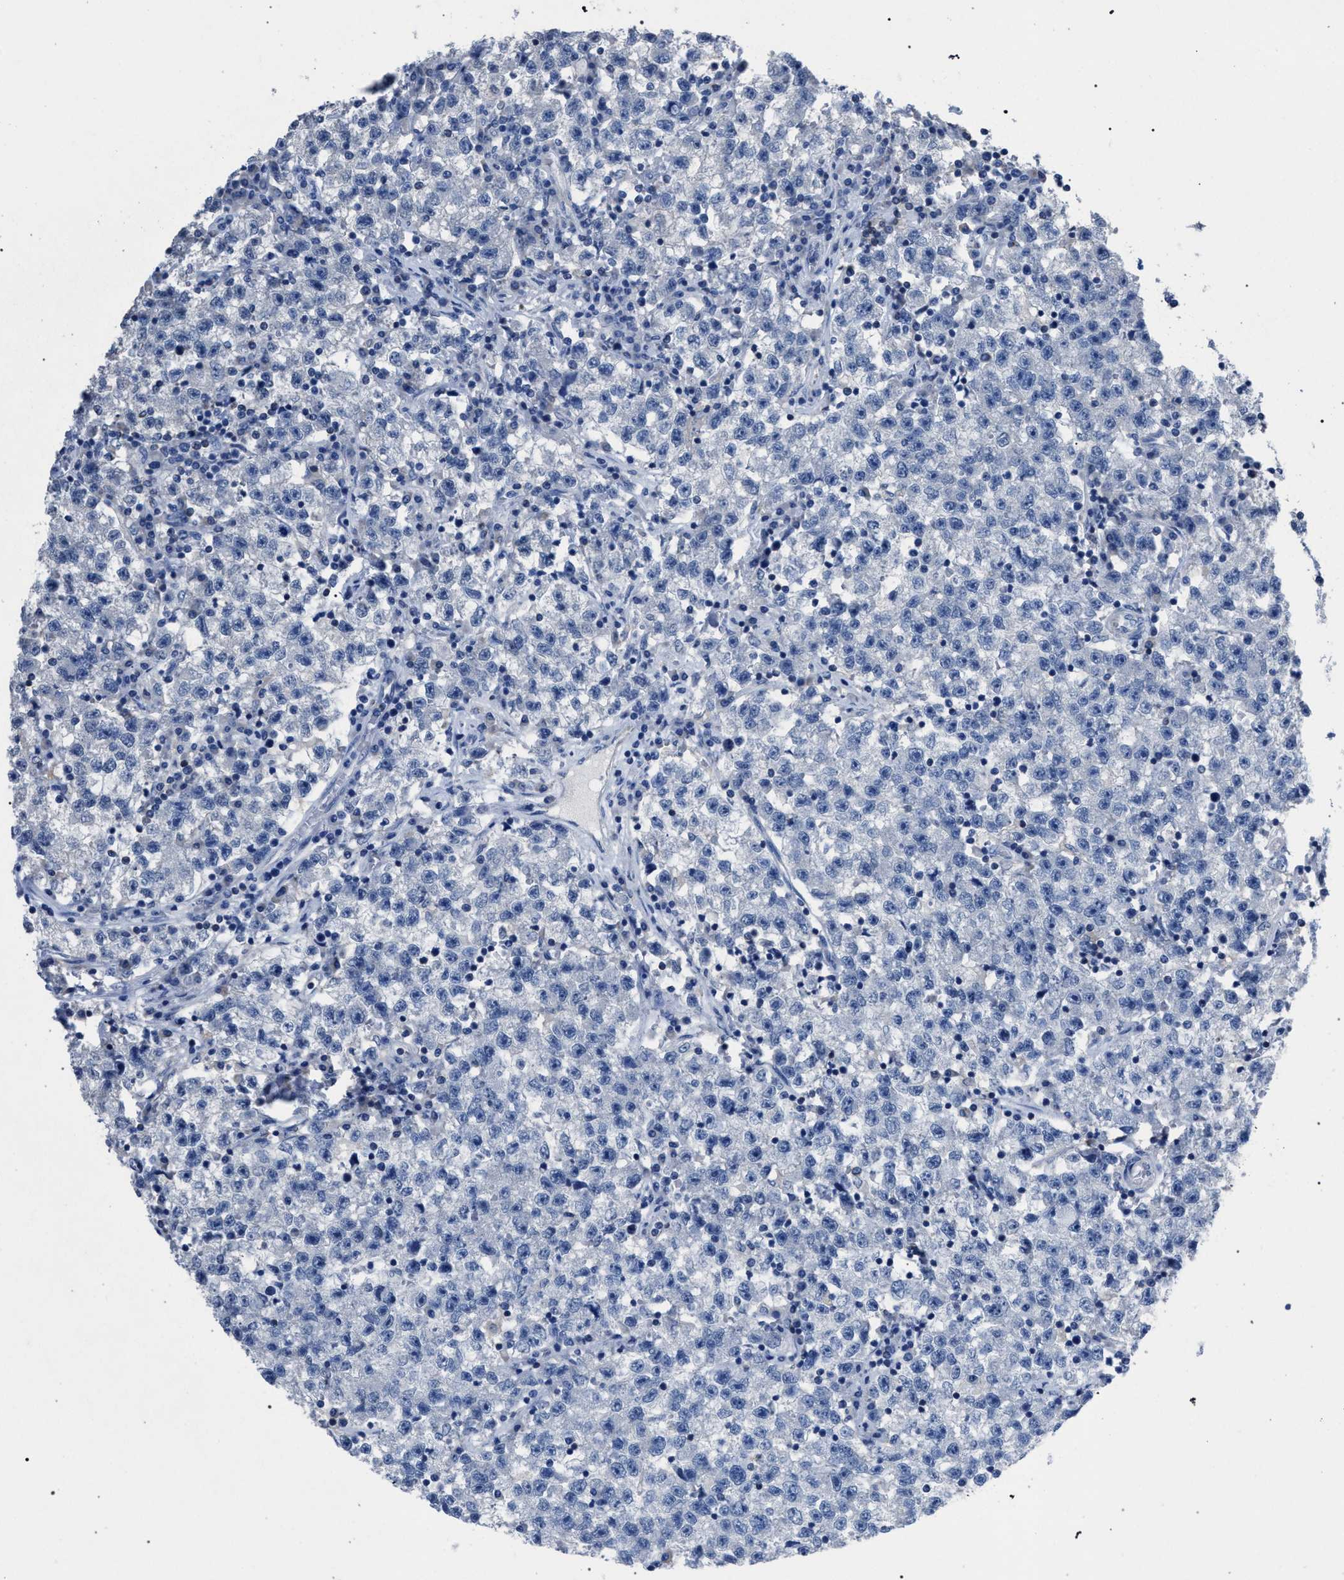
{"staining": {"intensity": "negative", "quantity": "none", "location": "none"}, "tissue": "testis cancer", "cell_type": "Tumor cells", "image_type": "cancer", "snomed": [{"axis": "morphology", "description": "Seminoma, NOS"}, {"axis": "topography", "description": "Testis"}], "caption": "Tumor cells show no significant protein positivity in testis cancer (seminoma).", "gene": "CRYZ", "patient": {"sex": "male", "age": 22}}